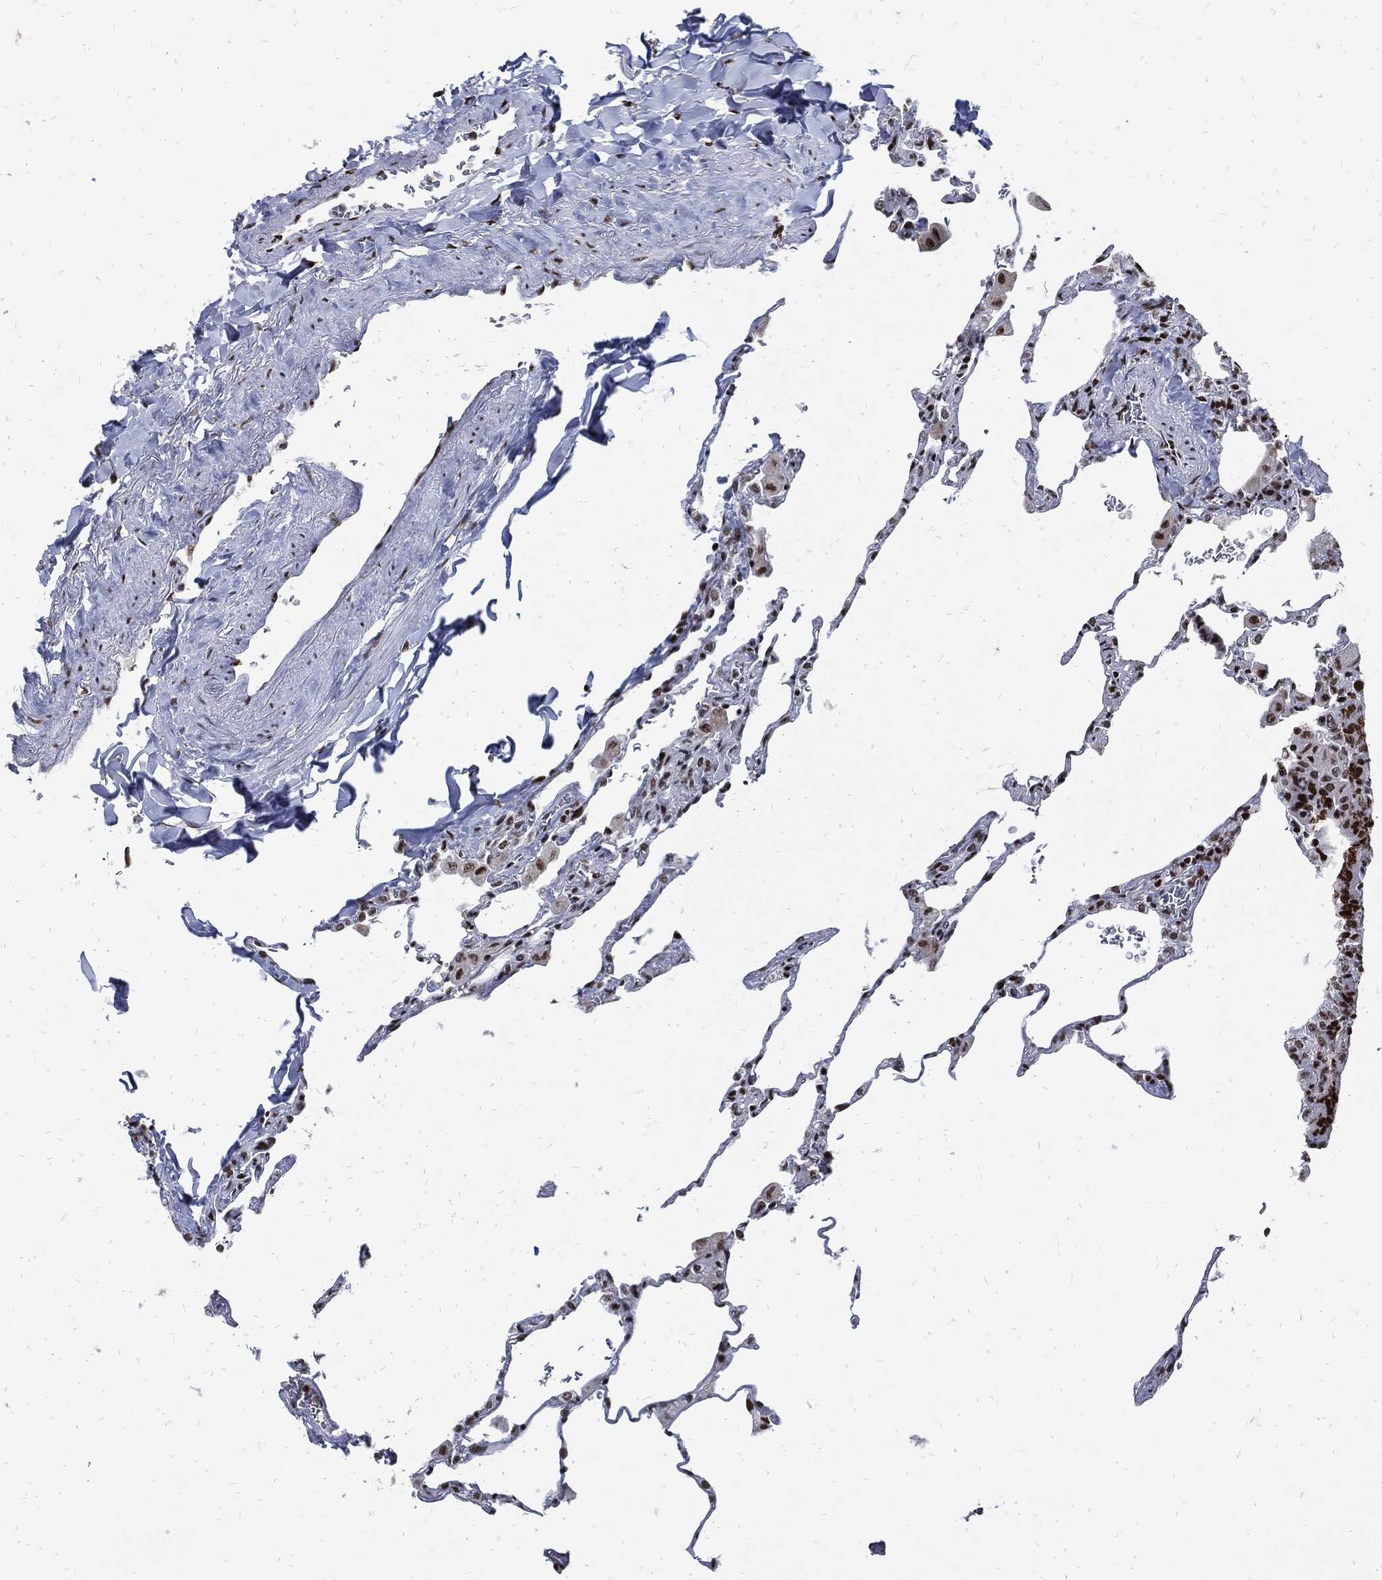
{"staining": {"intensity": "moderate", "quantity": ">75%", "location": "nuclear"}, "tissue": "lung", "cell_type": "Alveolar cells", "image_type": "normal", "snomed": [{"axis": "morphology", "description": "Normal tissue, NOS"}, {"axis": "morphology", "description": "Adenocarcinoma, metastatic, NOS"}, {"axis": "topography", "description": "Lung"}], "caption": "Moderate nuclear staining for a protein is identified in about >75% of alveolar cells of normal lung using immunohistochemistry.", "gene": "TERF2", "patient": {"sex": "male", "age": 45}}